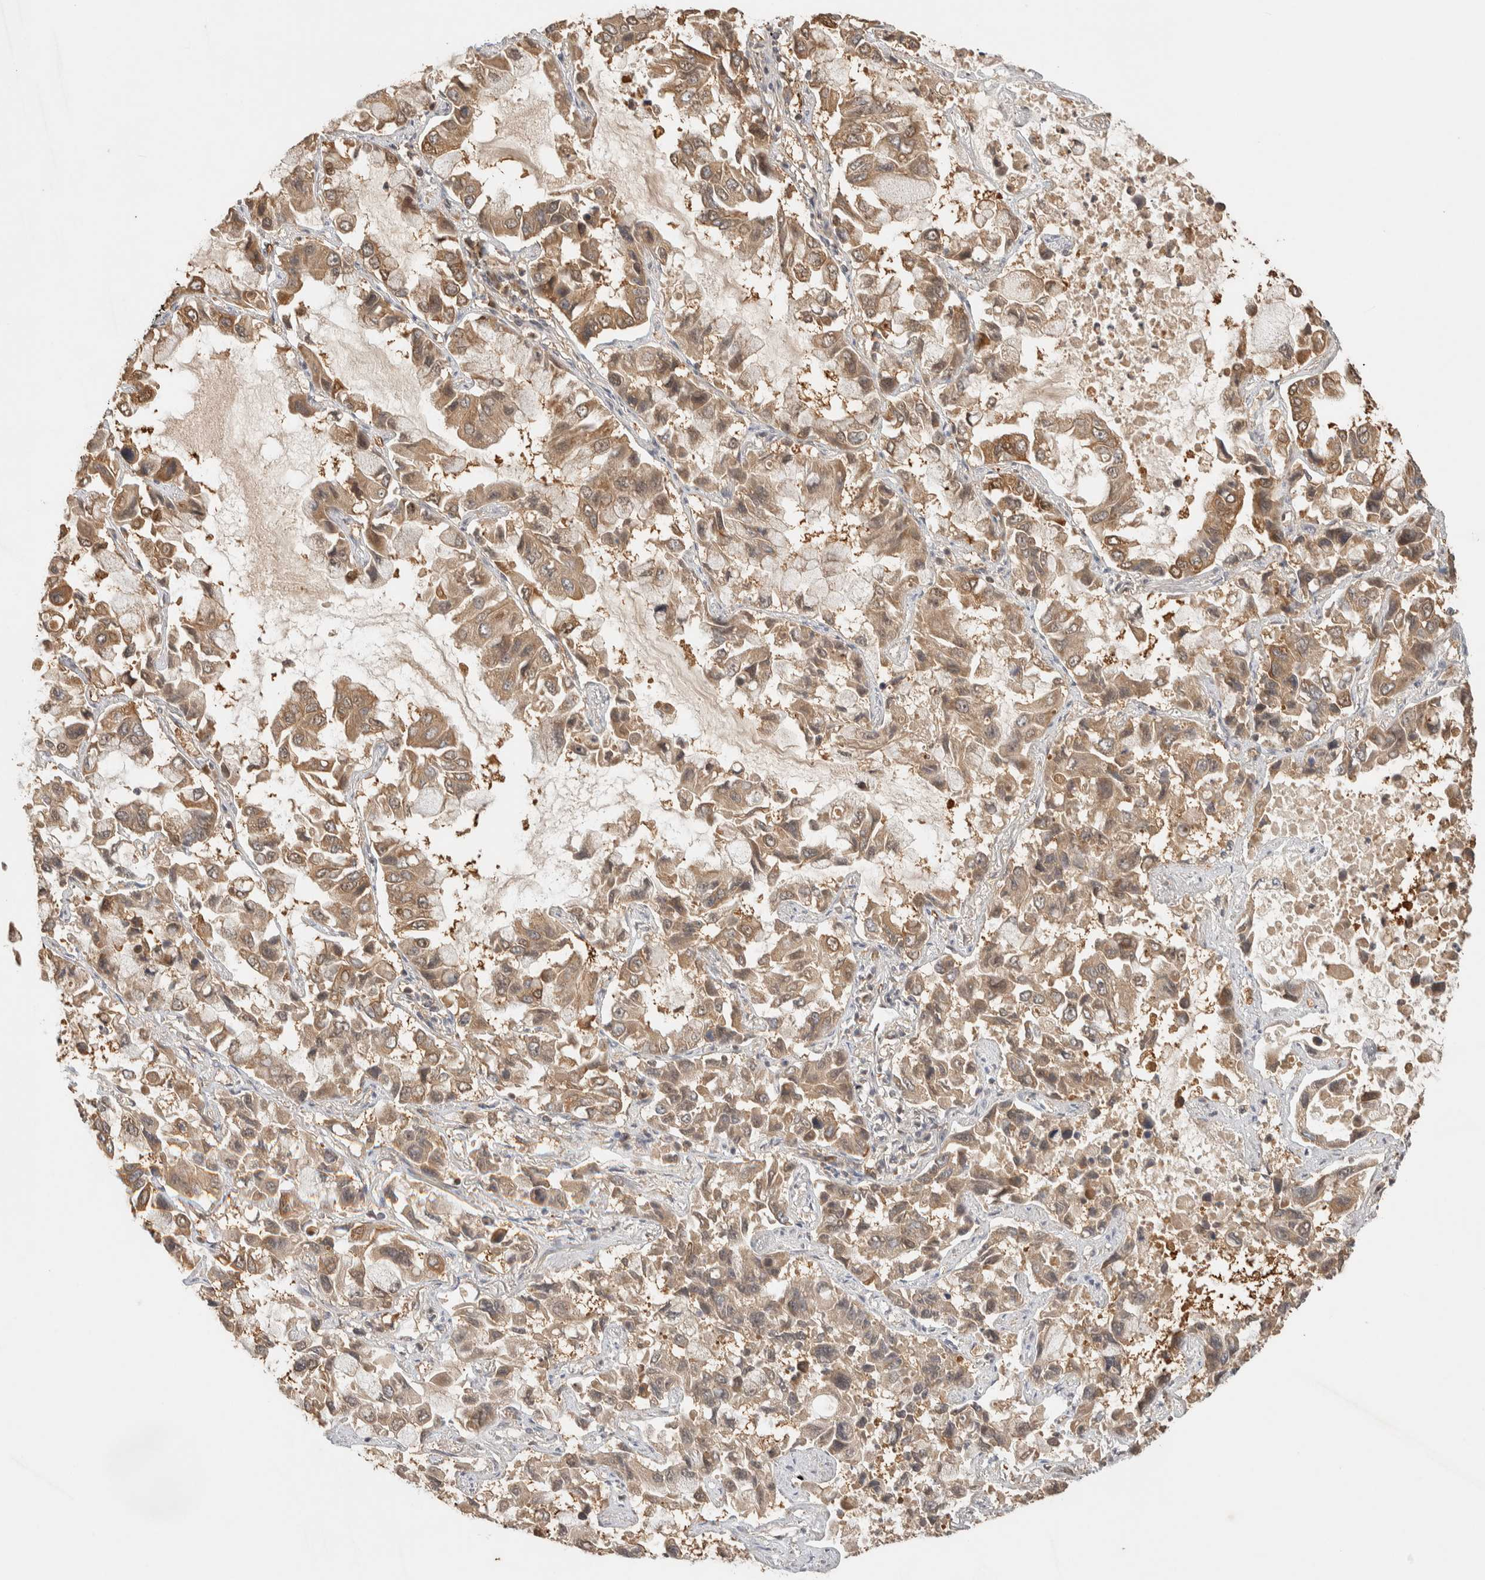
{"staining": {"intensity": "moderate", "quantity": ">75%", "location": "cytoplasmic/membranous"}, "tissue": "lung cancer", "cell_type": "Tumor cells", "image_type": "cancer", "snomed": [{"axis": "morphology", "description": "Adenocarcinoma, NOS"}, {"axis": "topography", "description": "Lung"}], "caption": "This is an image of immunohistochemistry staining of lung adenocarcinoma, which shows moderate staining in the cytoplasmic/membranous of tumor cells.", "gene": "TTI2", "patient": {"sex": "male", "age": 64}}